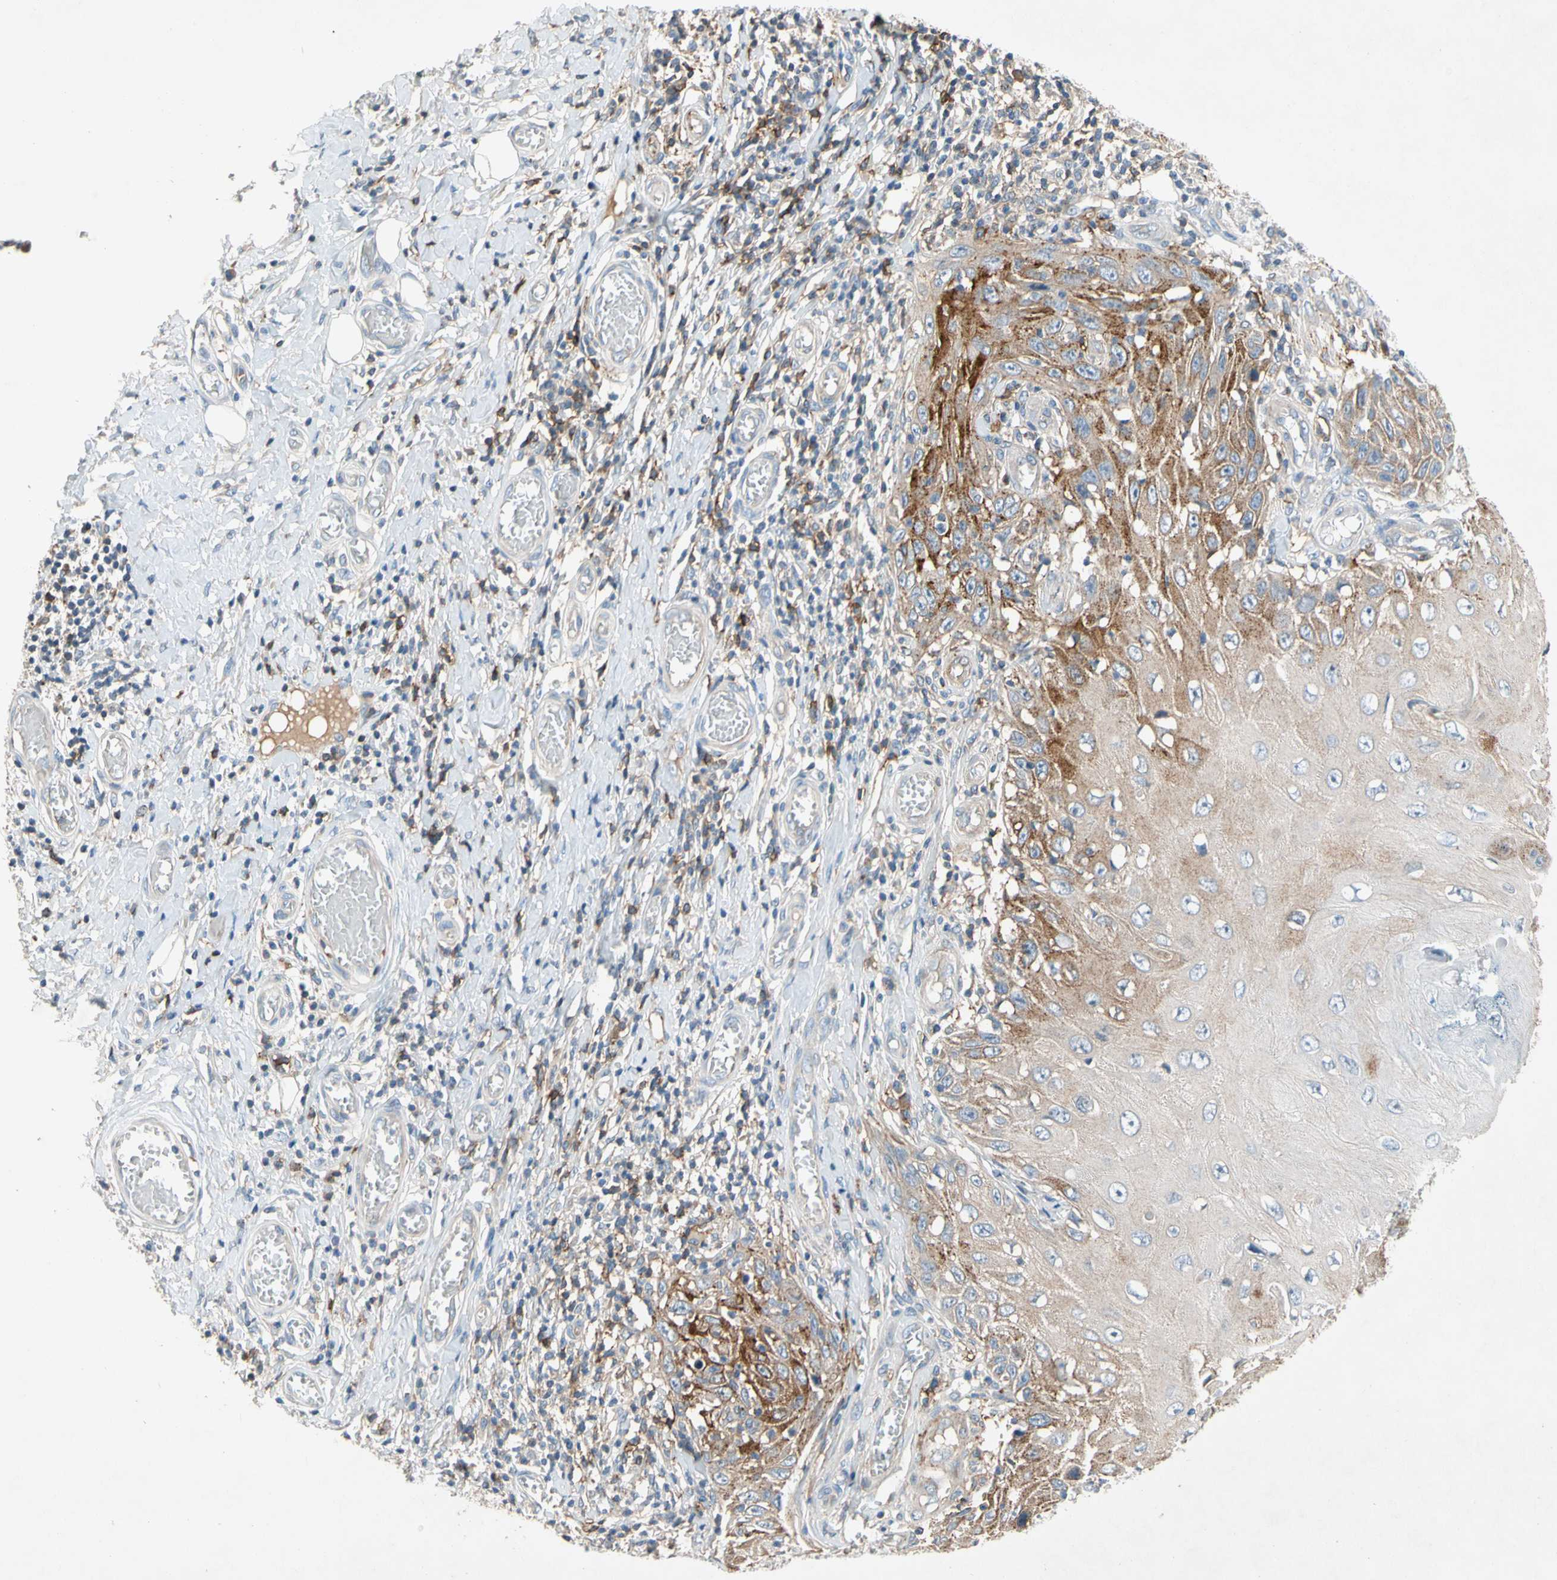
{"staining": {"intensity": "strong", "quantity": "25%-75%", "location": "cytoplasmic/membranous"}, "tissue": "skin cancer", "cell_type": "Tumor cells", "image_type": "cancer", "snomed": [{"axis": "morphology", "description": "Squamous cell carcinoma, NOS"}, {"axis": "topography", "description": "Skin"}], "caption": "This is a micrograph of immunohistochemistry (IHC) staining of skin cancer, which shows strong staining in the cytoplasmic/membranous of tumor cells.", "gene": "NDFIP2", "patient": {"sex": "female", "age": 73}}